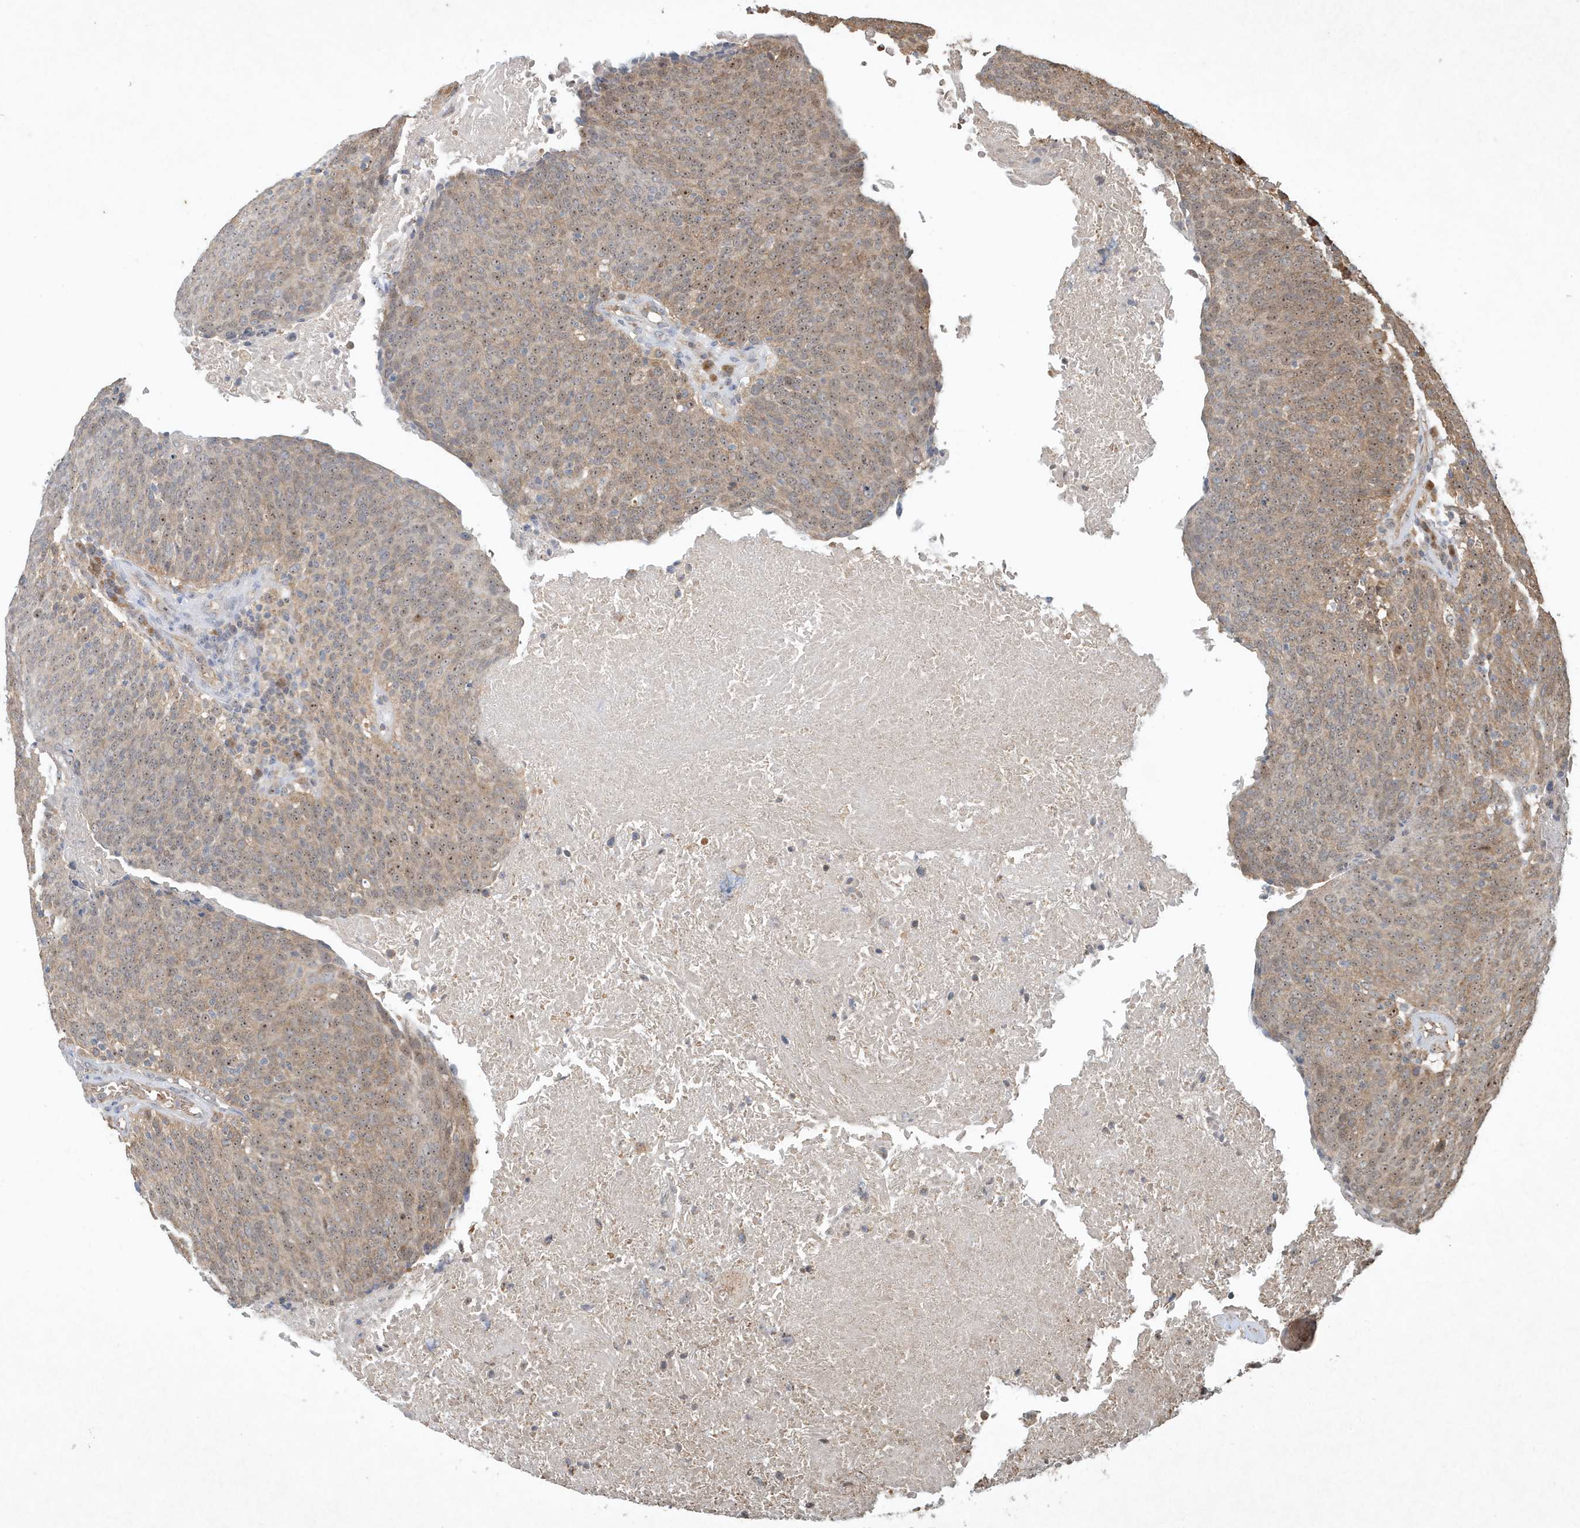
{"staining": {"intensity": "moderate", "quantity": "25%-75%", "location": "cytoplasmic/membranous,nuclear"}, "tissue": "head and neck cancer", "cell_type": "Tumor cells", "image_type": "cancer", "snomed": [{"axis": "morphology", "description": "Squamous cell carcinoma, NOS"}, {"axis": "morphology", "description": "Squamous cell carcinoma, metastatic, NOS"}, {"axis": "topography", "description": "Lymph node"}, {"axis": "topography", "description": "Head-Neck"}], "caption": "Head and neck cancer was stained to show a protein in brown. There is medium levels of moderate cytoplasmic/membranous and nuclear staining in approximately 25%-75% of tumor cells. (DAB IHC, brown staining for protein, blue staining for nuclei).", "gene": "ABCB9", "patient": {"sex": "male", "age": 62}}